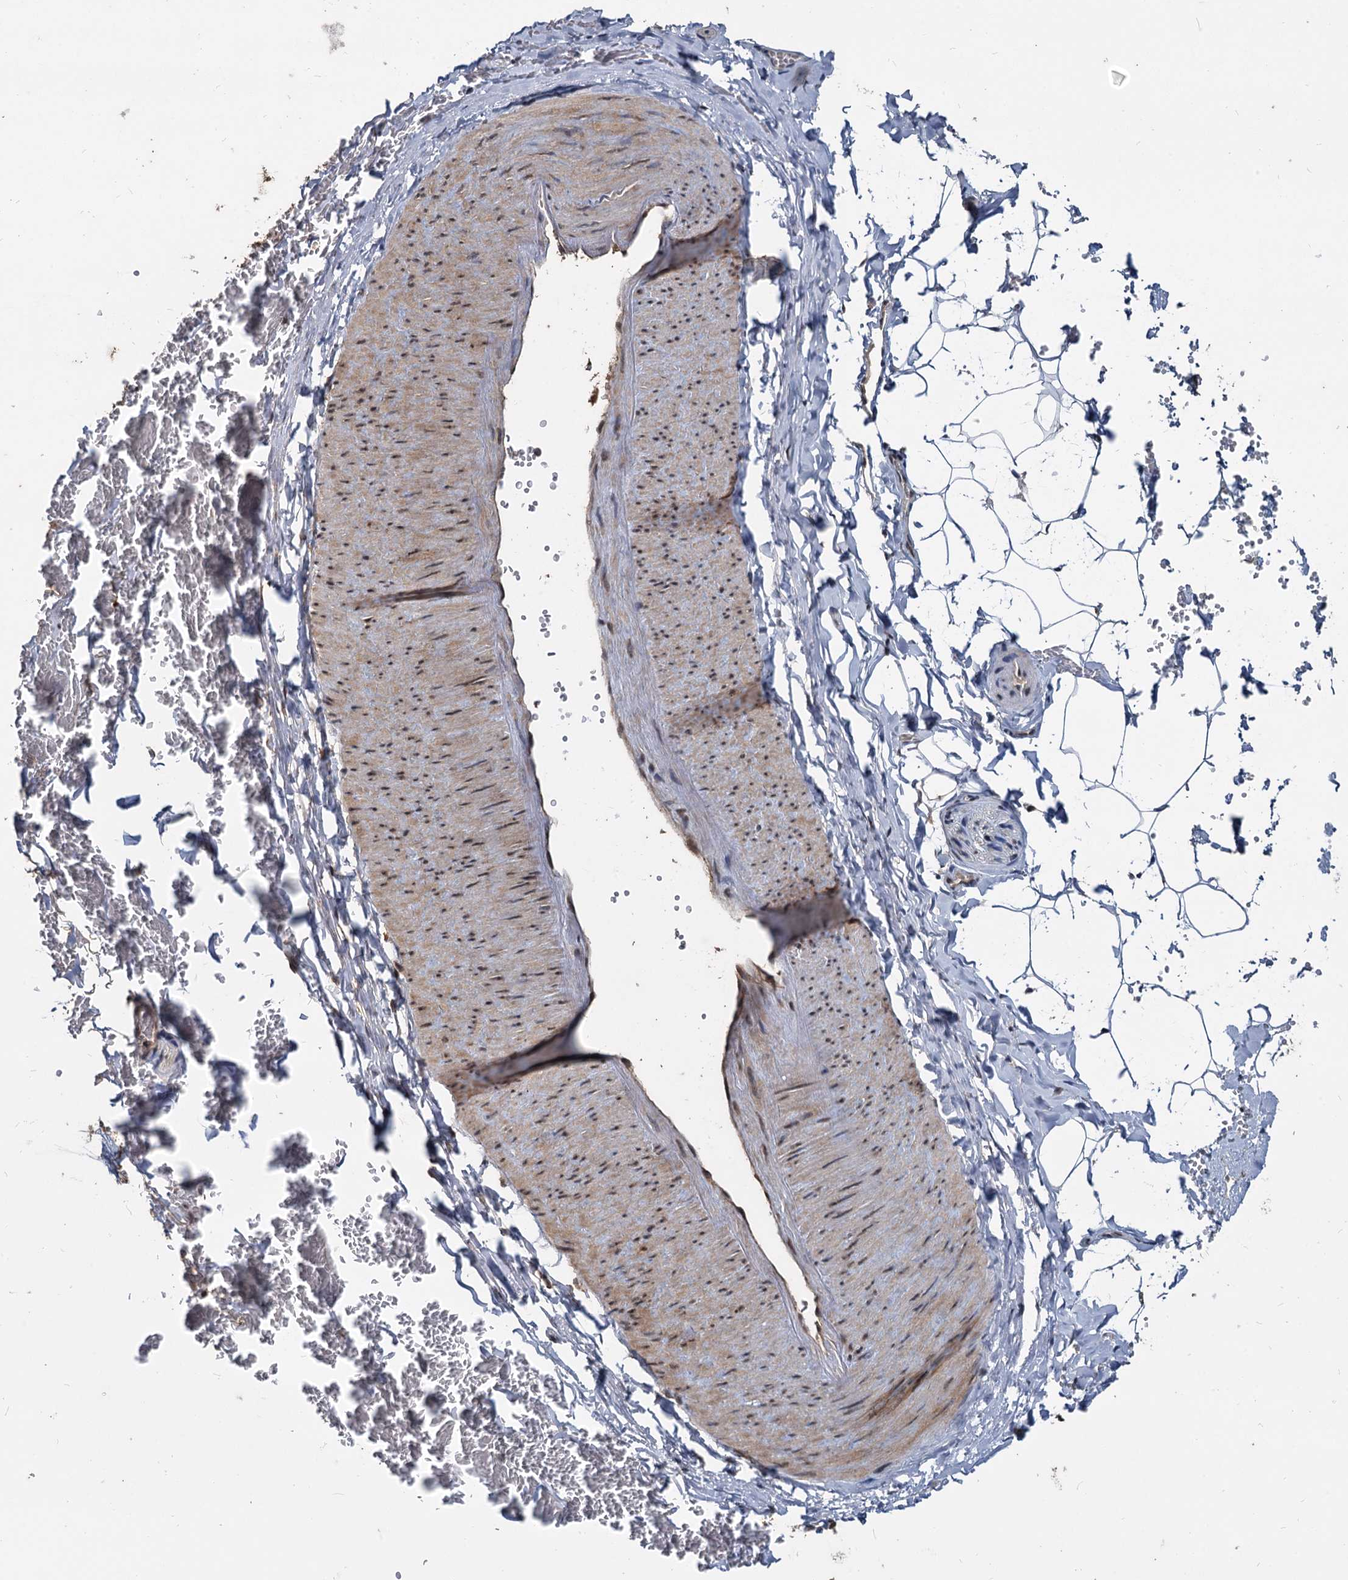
{"staining": {"intensity": "weak", "quantity": "<25%", "location": "nuclear"}, "tissue": "adipose tissue", "cell_type": "Adipocytes", "image_type": "normal", "snomed": [{"axis": "morphology", "description": "Normal tissue, NOS"}, {"axis": "topography", "description": "Gallbladder"}, {"axis": "topography", "description": "Peripheral nerve tissue"}], "caption": "Normal adipose tissue was stained to show a protein in brown. There is no significant expression in adipocytes.", "gene": "FAM216B", "patient": {"sex": "male", "age": 38}}